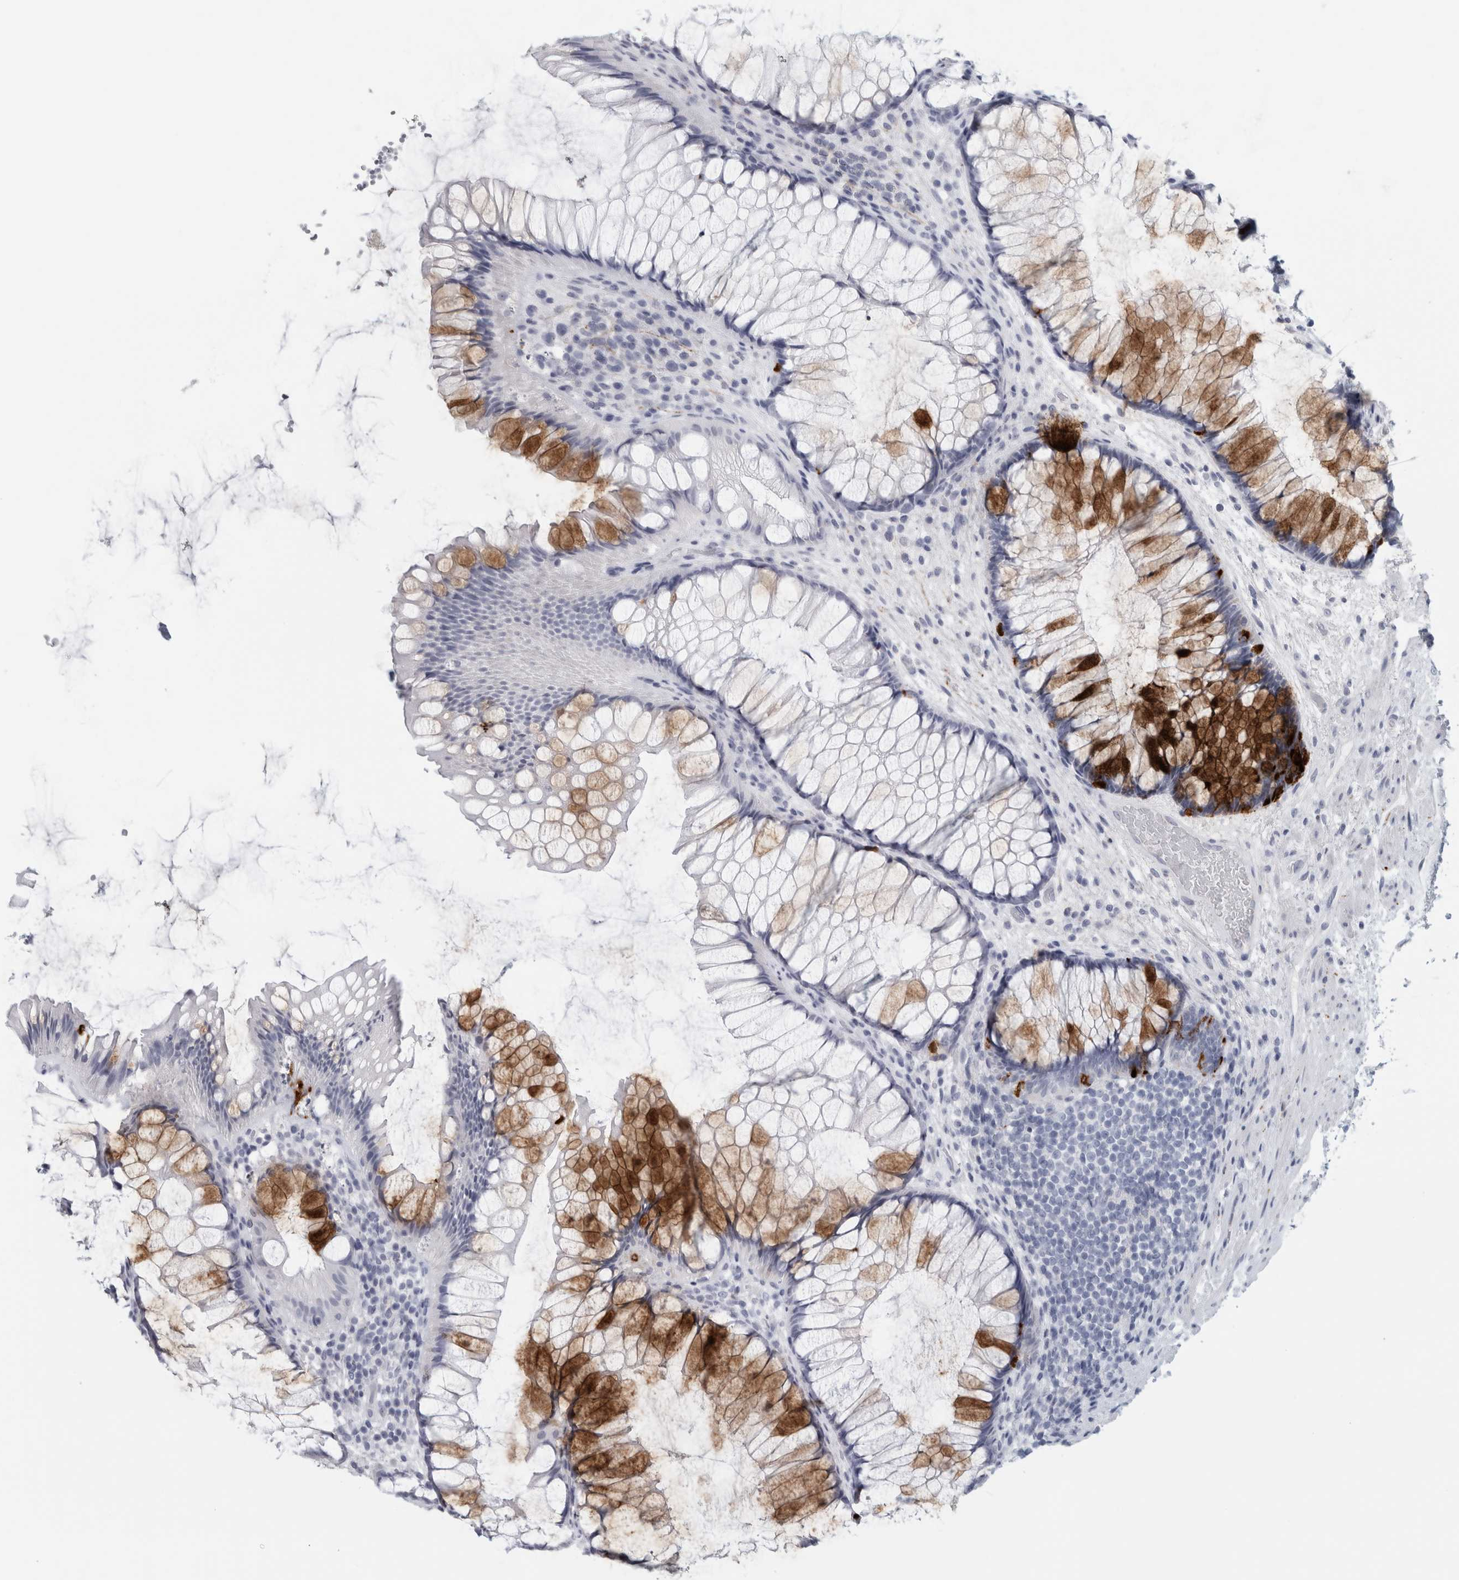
{"staining": {"intensity": "strong", "quantity": "<25%", "location": "cytoplasmic/membranous"}, "tissue": "rectum", "cell_type": "Glandular cells", "image_type": "normal", "snomed": [{"axis": "morphology", "description": "Normal tissue, NOS"}, {"axis": "topography", "description": "Rectum"}], "caption": "Immunohistochemistry staining of benign rectum, which shows medium levels of strong cytoplasmic/membranous positivity in approximately <25% of glandular cells indicating strong cytoplasmic/membranous protein positivity. The staining was performed using DAB (3,3'-diaminobenzidine) (brown) for protein detection and nuclei were counterstained in hematoxylin (blue).", "gene": "CPE", "patient": {"sex": "male", "age": 51}}